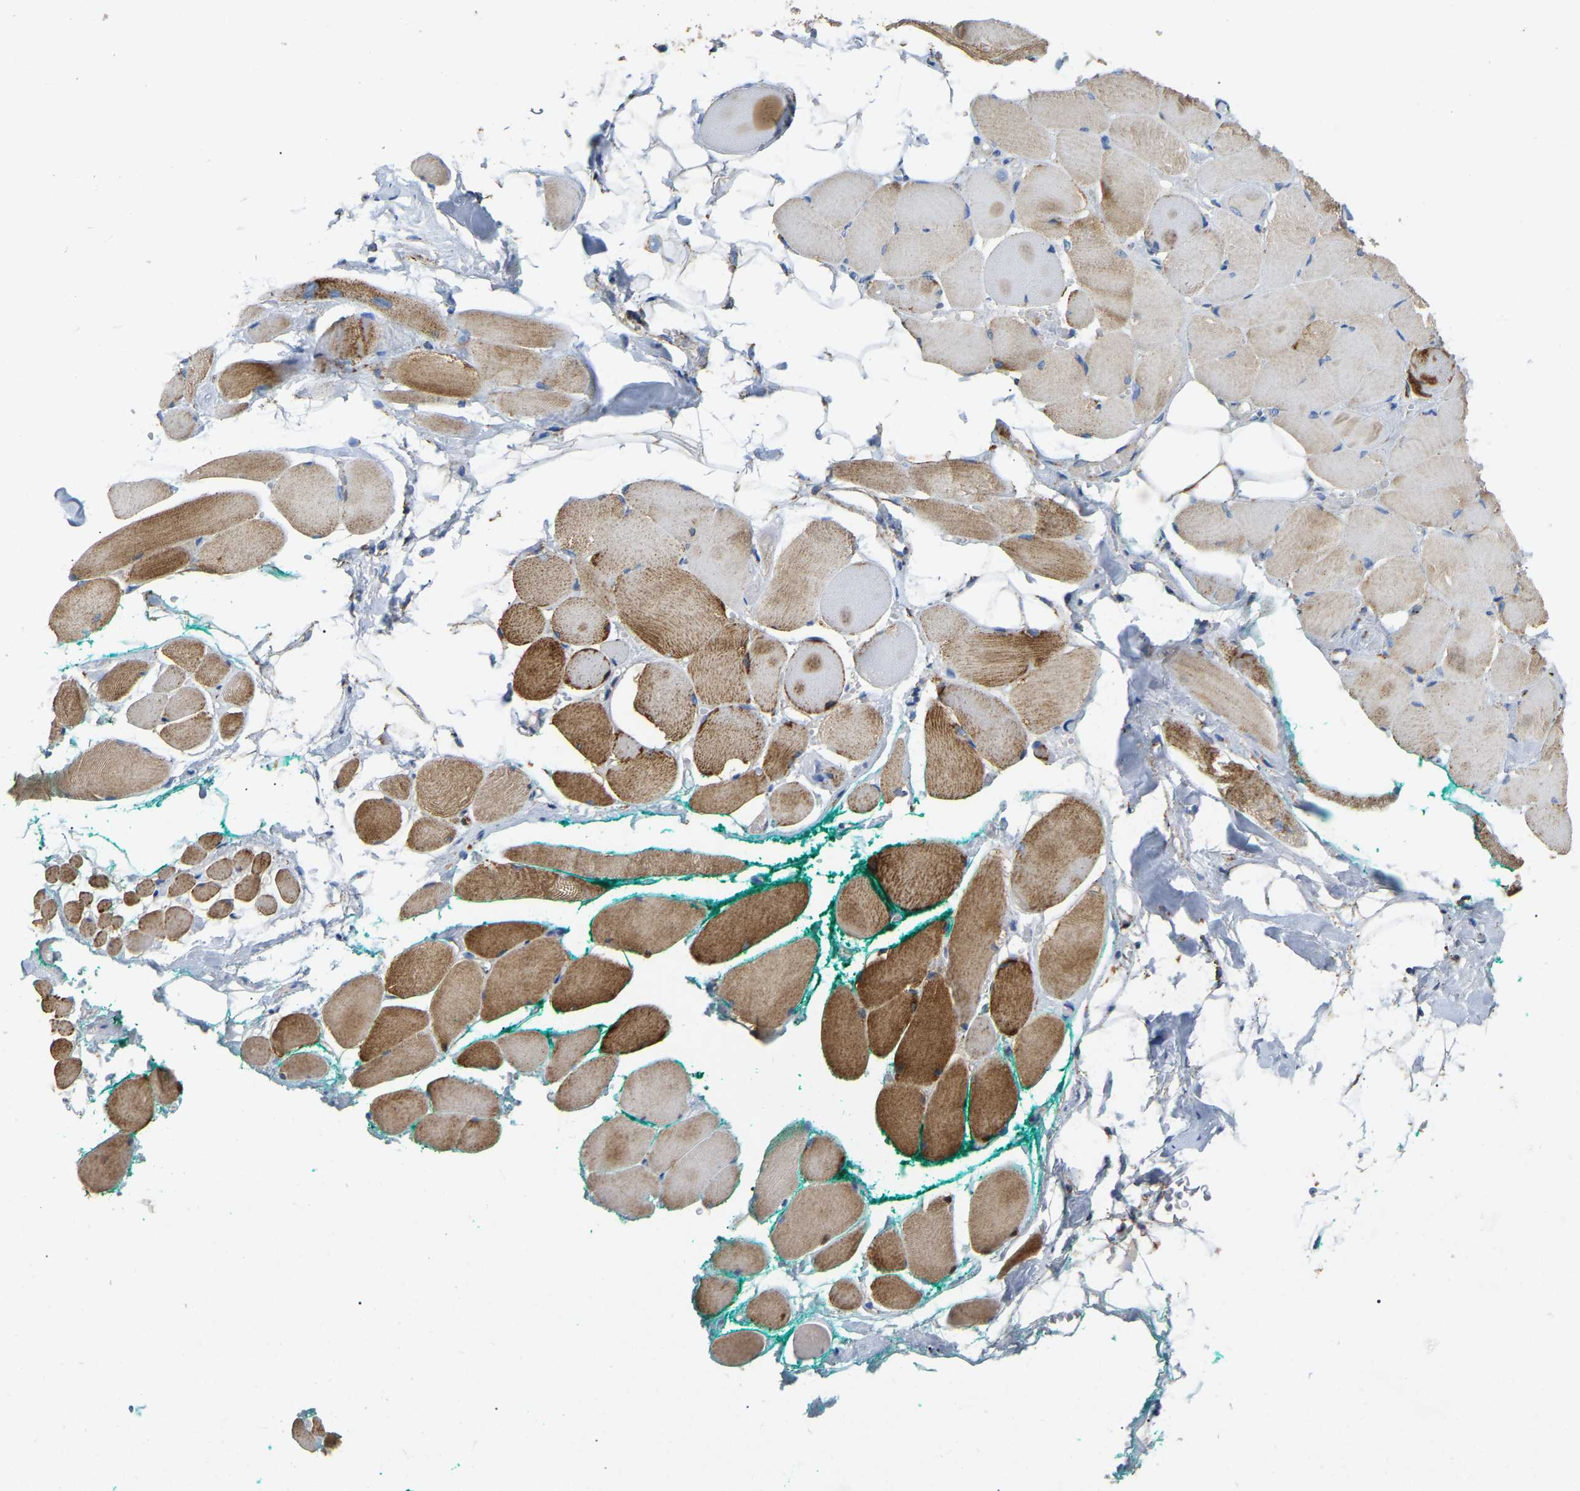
{"staining": {"intensity": "moderate", "quantity": ">75%", "location": "cytoplasmic/membranous"}, "tissue": "skeletal muscle", "cell_type": "Myocytes", "image_type": "normal", "snomed": [{"axis": "morphology", "description": "Normal tissue, NOS"}, {"axis": "topography", "description": "Skeletal muscle"}, {"axis": "topography", "description": "Peripheral nerve tissue"}], "caption": "This is an image of IHC staining of normal skeletal muscle, which shows moderate expression in the cytoplasmic/membranous of myocytes.", "gene": "HIBADH", "patient": {"sex": "female", "age": 84}}